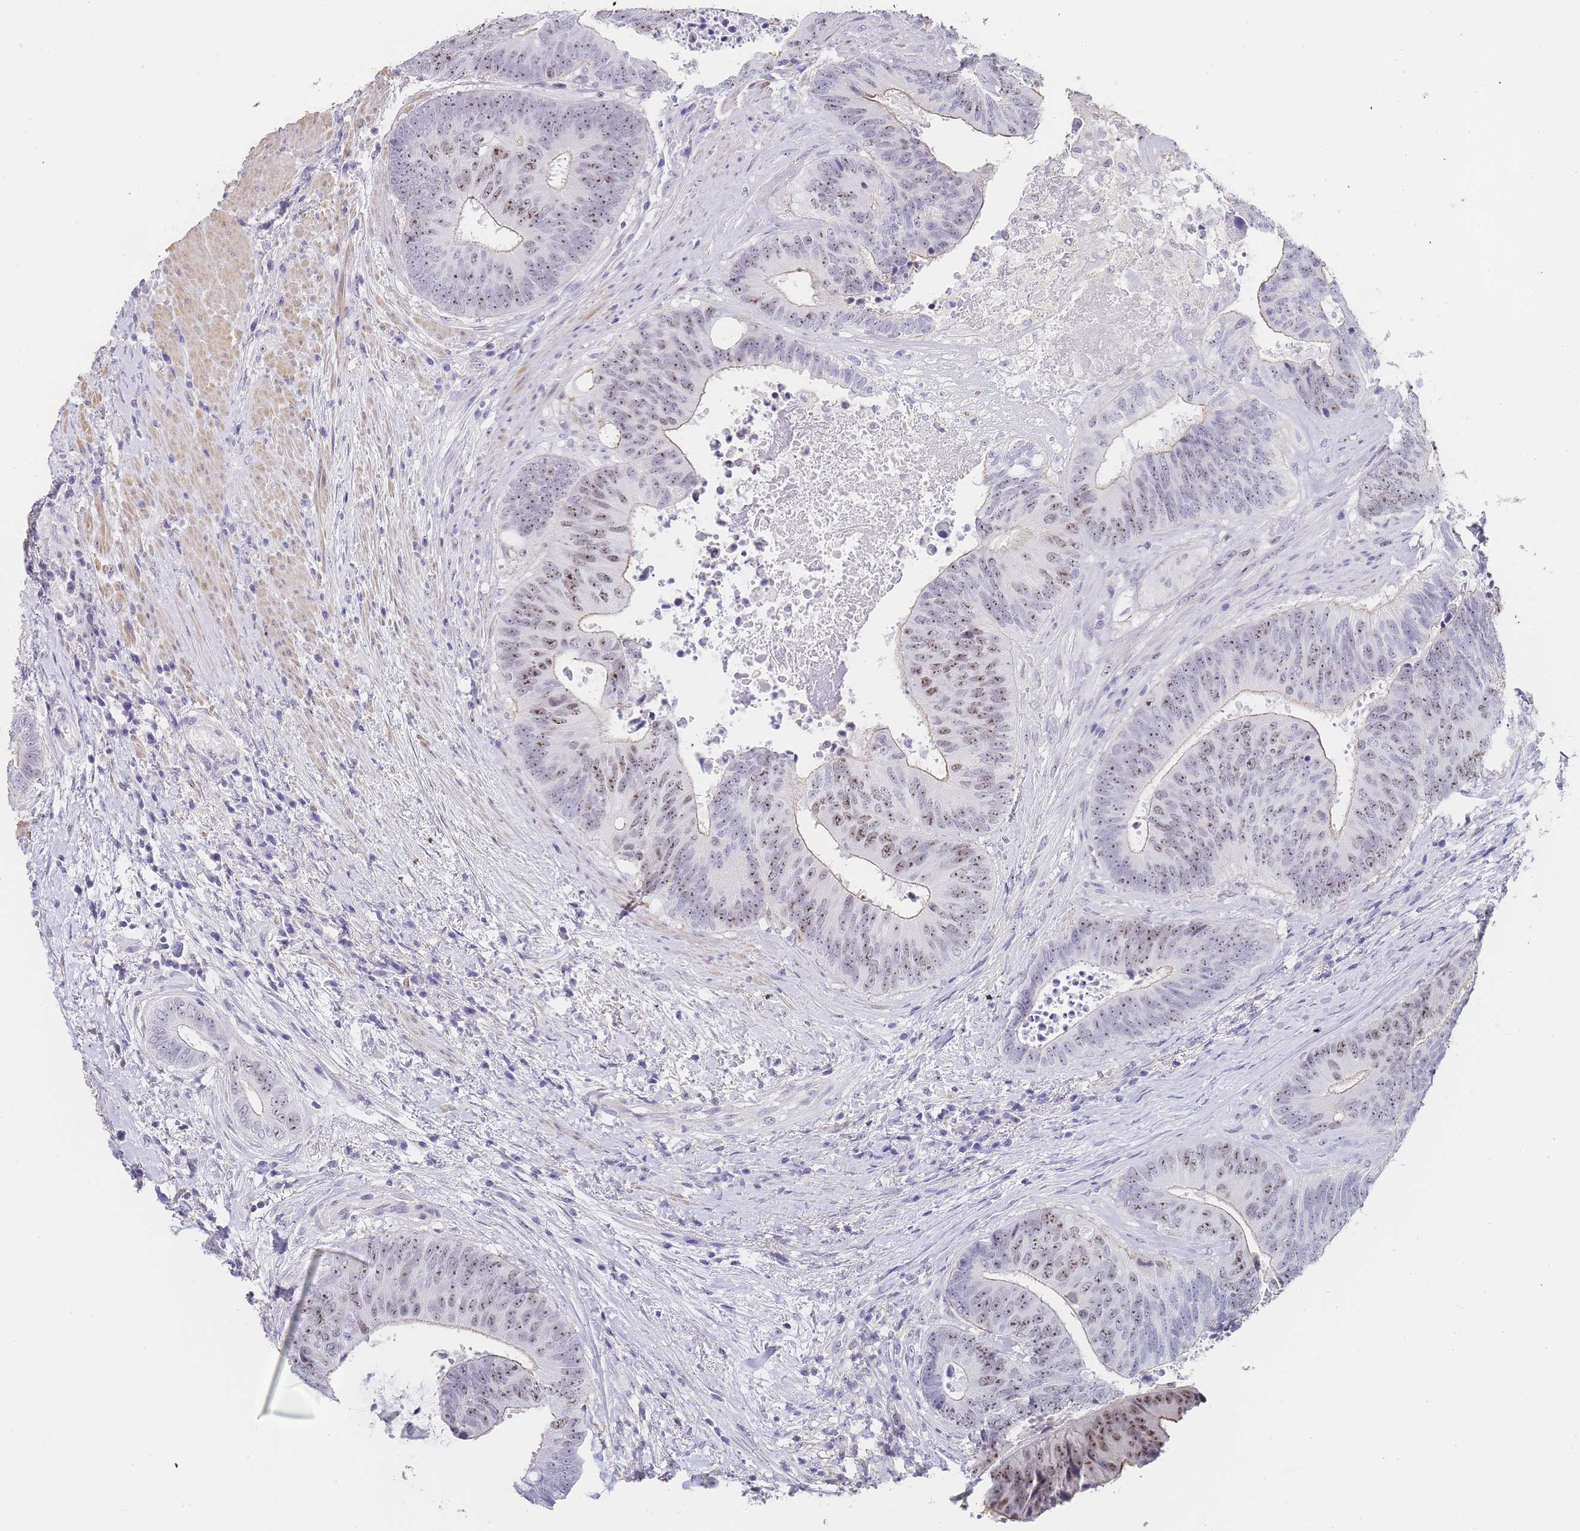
{"staining": {"intensity": "moderate", "quantity": ">75%", "location": "cytoplasmic/membranous,nuclear"}, "tissue": "colorectal cancer", "cell_type": "Tumor cells", "image_type": "cancer", "snomed": [{"axis": "morphology", "description": "Adenocarcinoma, NOS"}, {"axis": "topography", "description": "Rectum"}], "caption": "Colorectal cancer (adenocarcinoma) stained for a protein (brown) reveals moderate cytoplasmic/membranous and nuclear positive staining in about >75% of tumor cells.", "gene": "NOP14", "patient": {"sex": "male", "age": 72}}